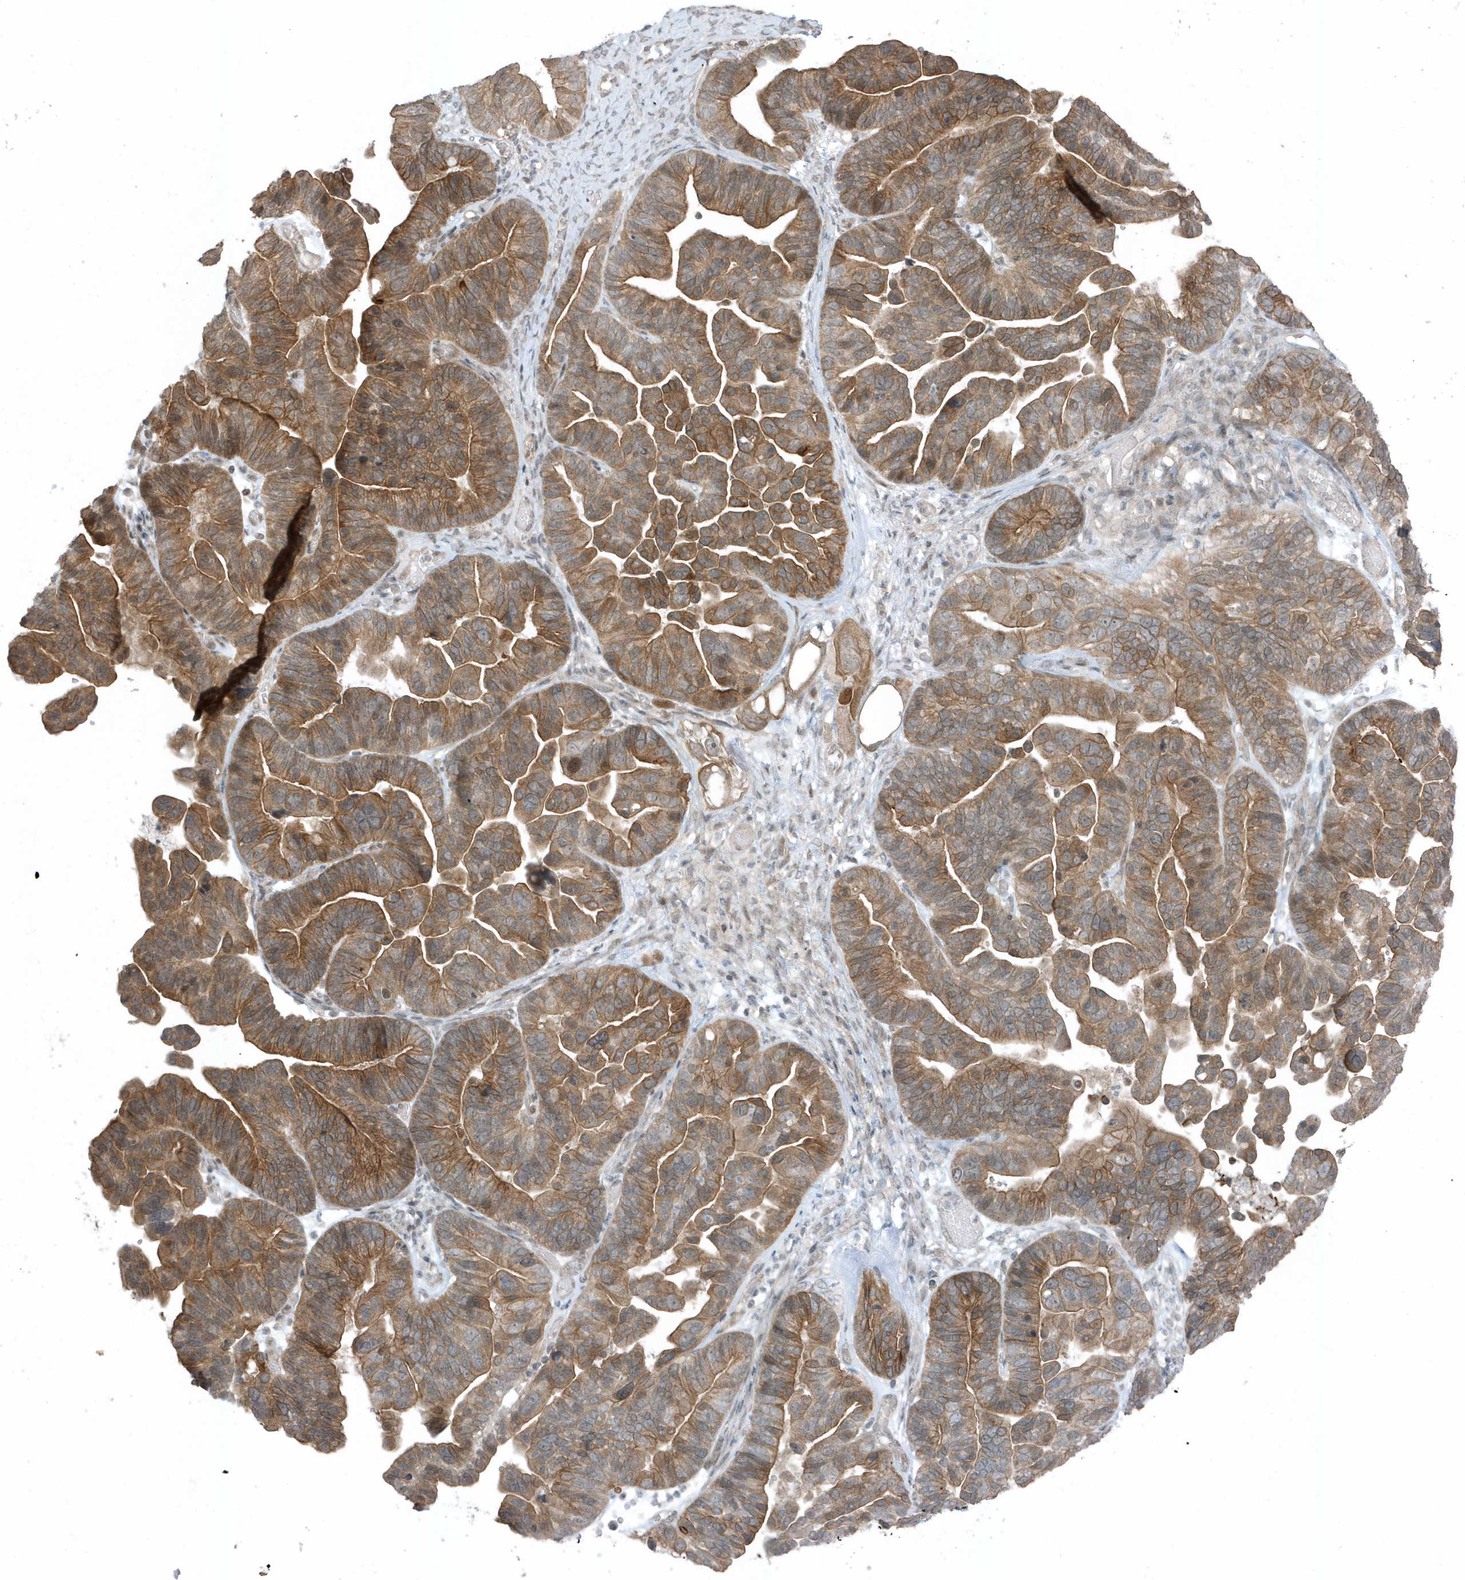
{"staining": {"intensity": "moderate", "quantity": ">75%", "location": "cytoplasmic/membranous"}, "tissue": "ovarian cancer", "cell_type": "Tumor cells", "image_type": "cancer", "snomed": [{"axis": "morphology", "description": "Cystadenocarcinoma, serous, NOS"}, {"axis": "topography", "description": "Ovary"}], "caption": "Protein analysis of ovarian cancer tissue reveals moderate cytoplasmic/membranous positivity in approximately >75% of tumor cells.", "gene": "PARD3B", "patient": {"sex": "female", "age": 56}}